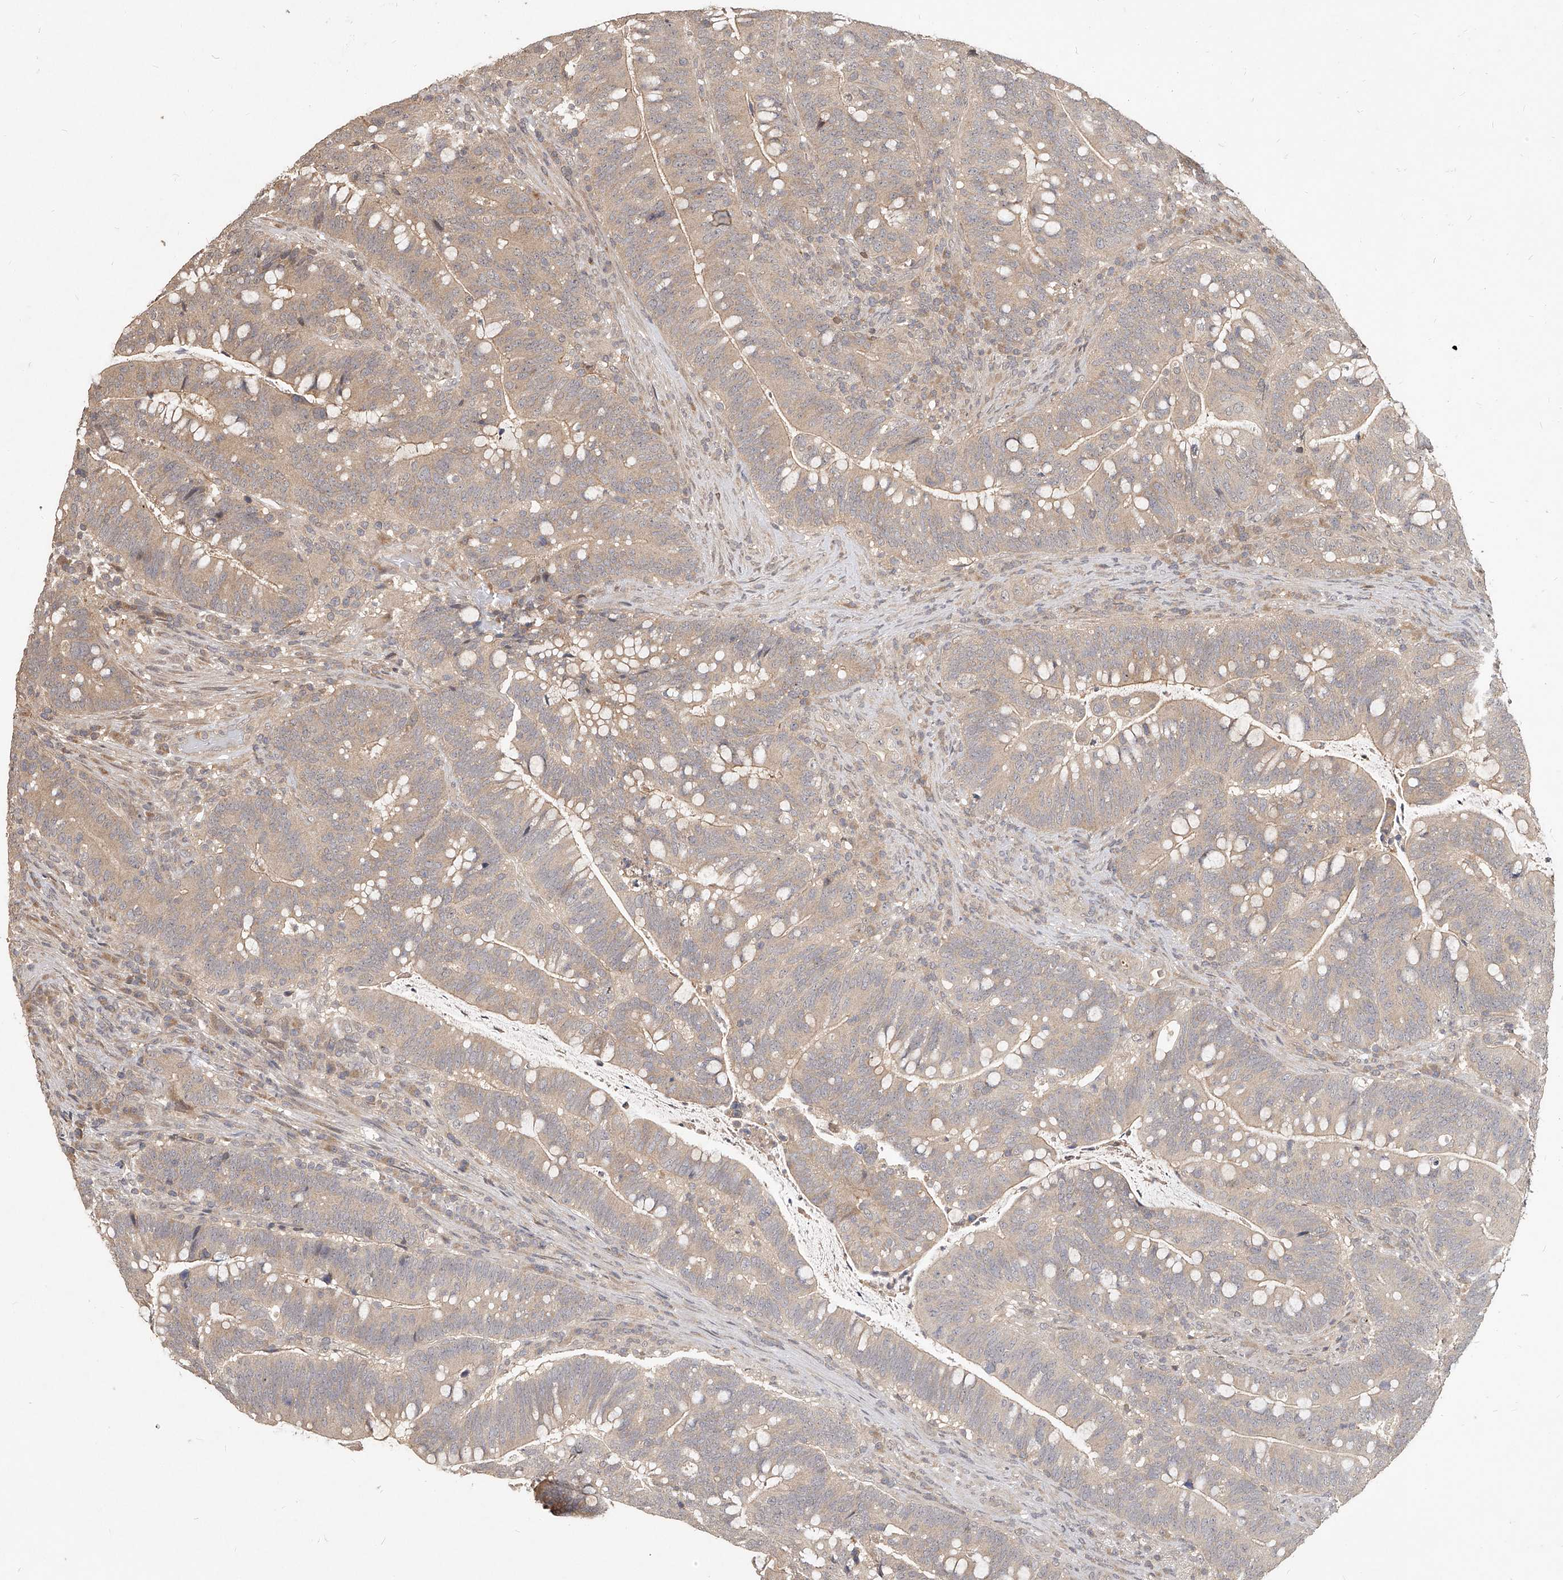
{"staining": {"intensity": "weak", "quantity": "25%-75%", "location": "cytoplasmic/membranous"}, "tissue": "colorectal cancer", "cell_type": "Tumor cells", "image_type": "cancer", "snomed": [{"axis": "morphology", "description": "Adenocarcinoma, NOS"}, {"axis": "topography", "description": "Colon"}], "caption": "Colorectal adenocarcinoma was stained to show a protein in brown. There is low levels of weak cytoplasmic/membranous expression in about 25%-75% of tumor cells.", "gene": "SLC37A1", "patient": {"sex": "female", "age": 66}}